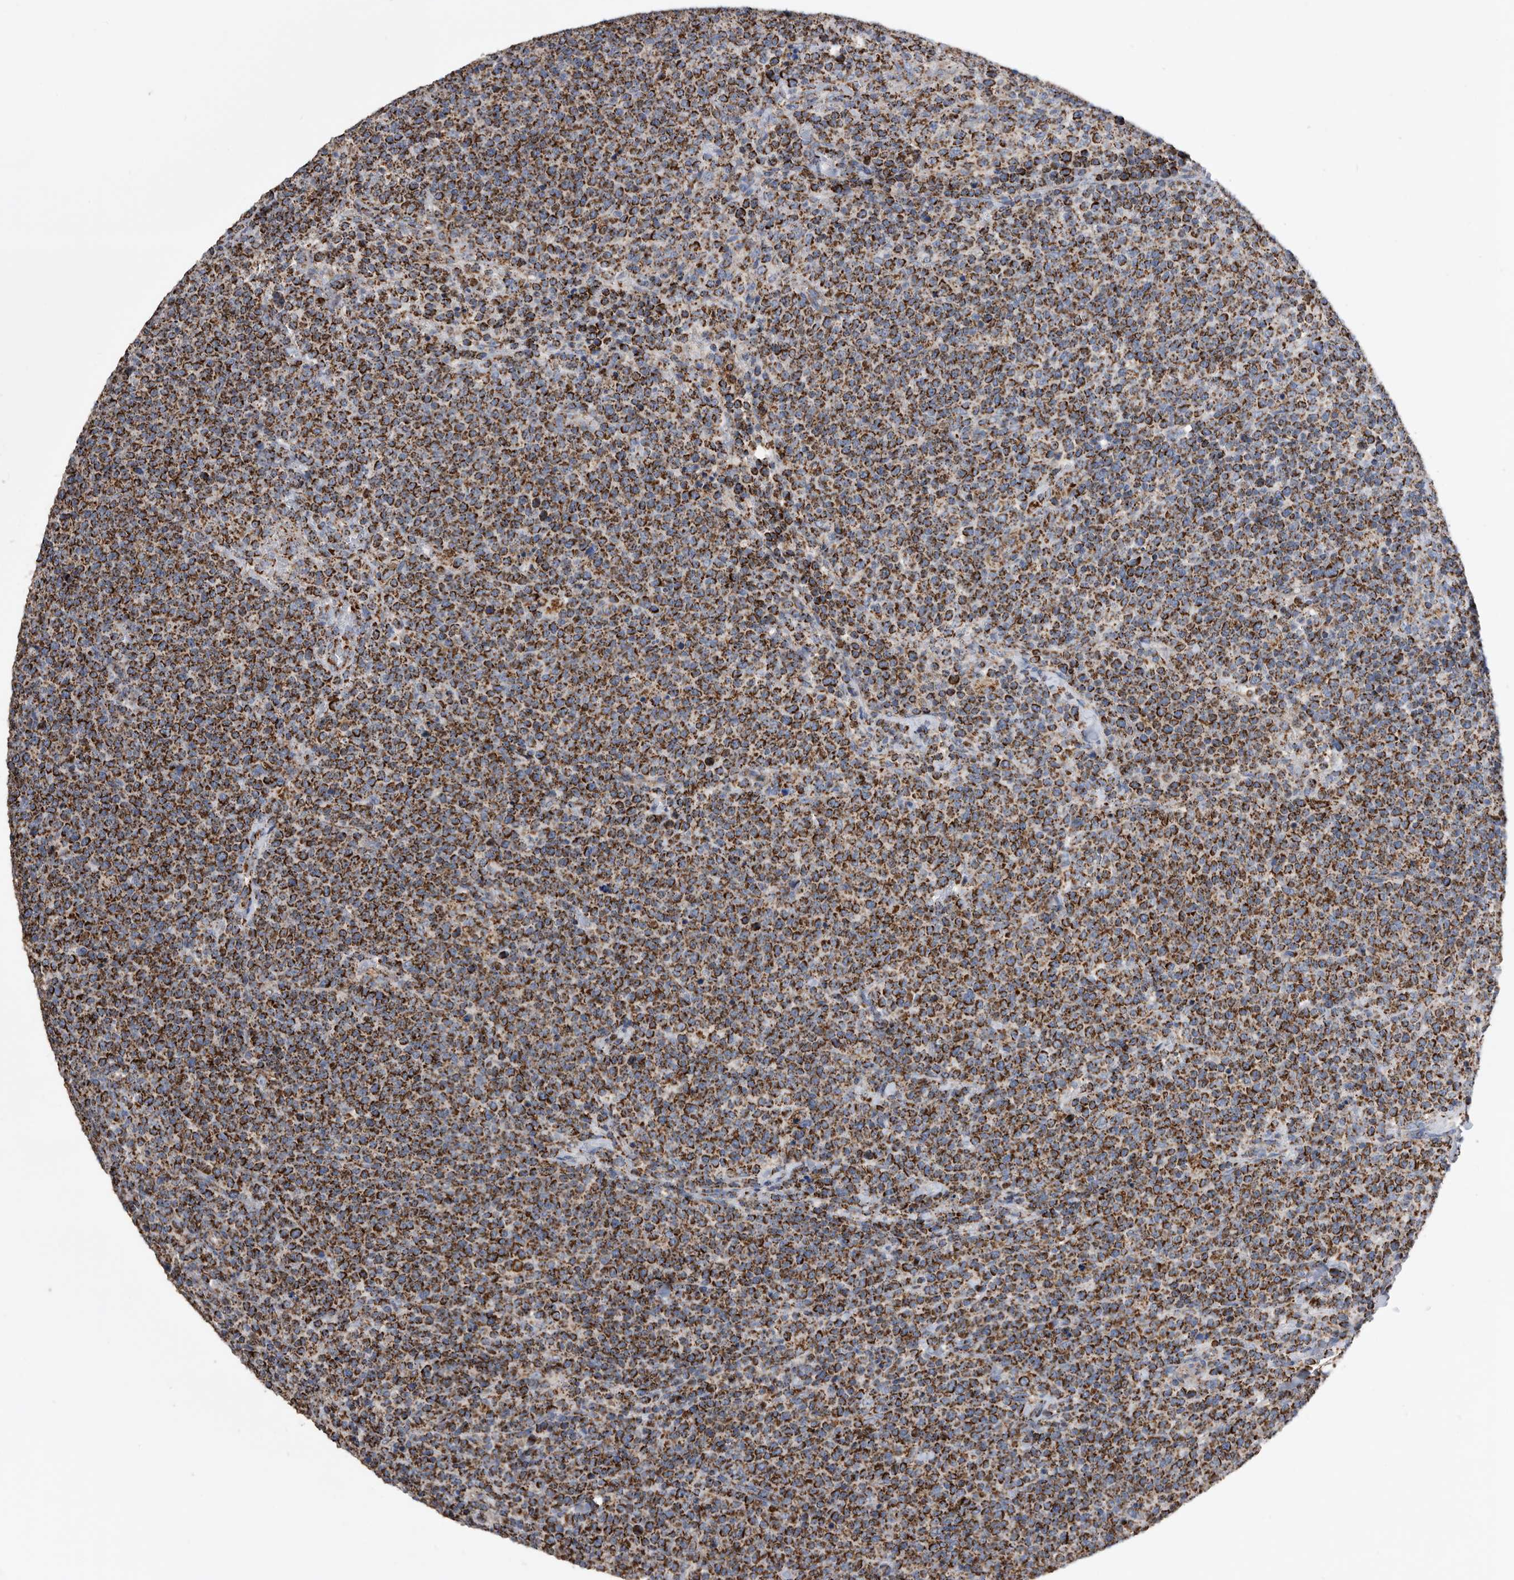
{"staining": {"intensity": "strong", "quantity": ">75%", "location": "cytoplasmic/membranous"}, "tissue": "lymphoma", "cell_type": "Tumor cells", "image_type": "cancer", "snomed": [{"axis": "morphology", "description": "Malignant lymphoma, non-Hodgkin's type, High grade"}, {"axis": "topography", "description": "Lymph node"}], "caption": "Protein staining of high-grade malignant lymphoma, non-Hodgkin's type tissue demonstrates strong cytoplasmic/membranous staining in about >75% of tumor cells.", "gene": "WFDC1", "patient": {"sex": "male", "age": 61}}